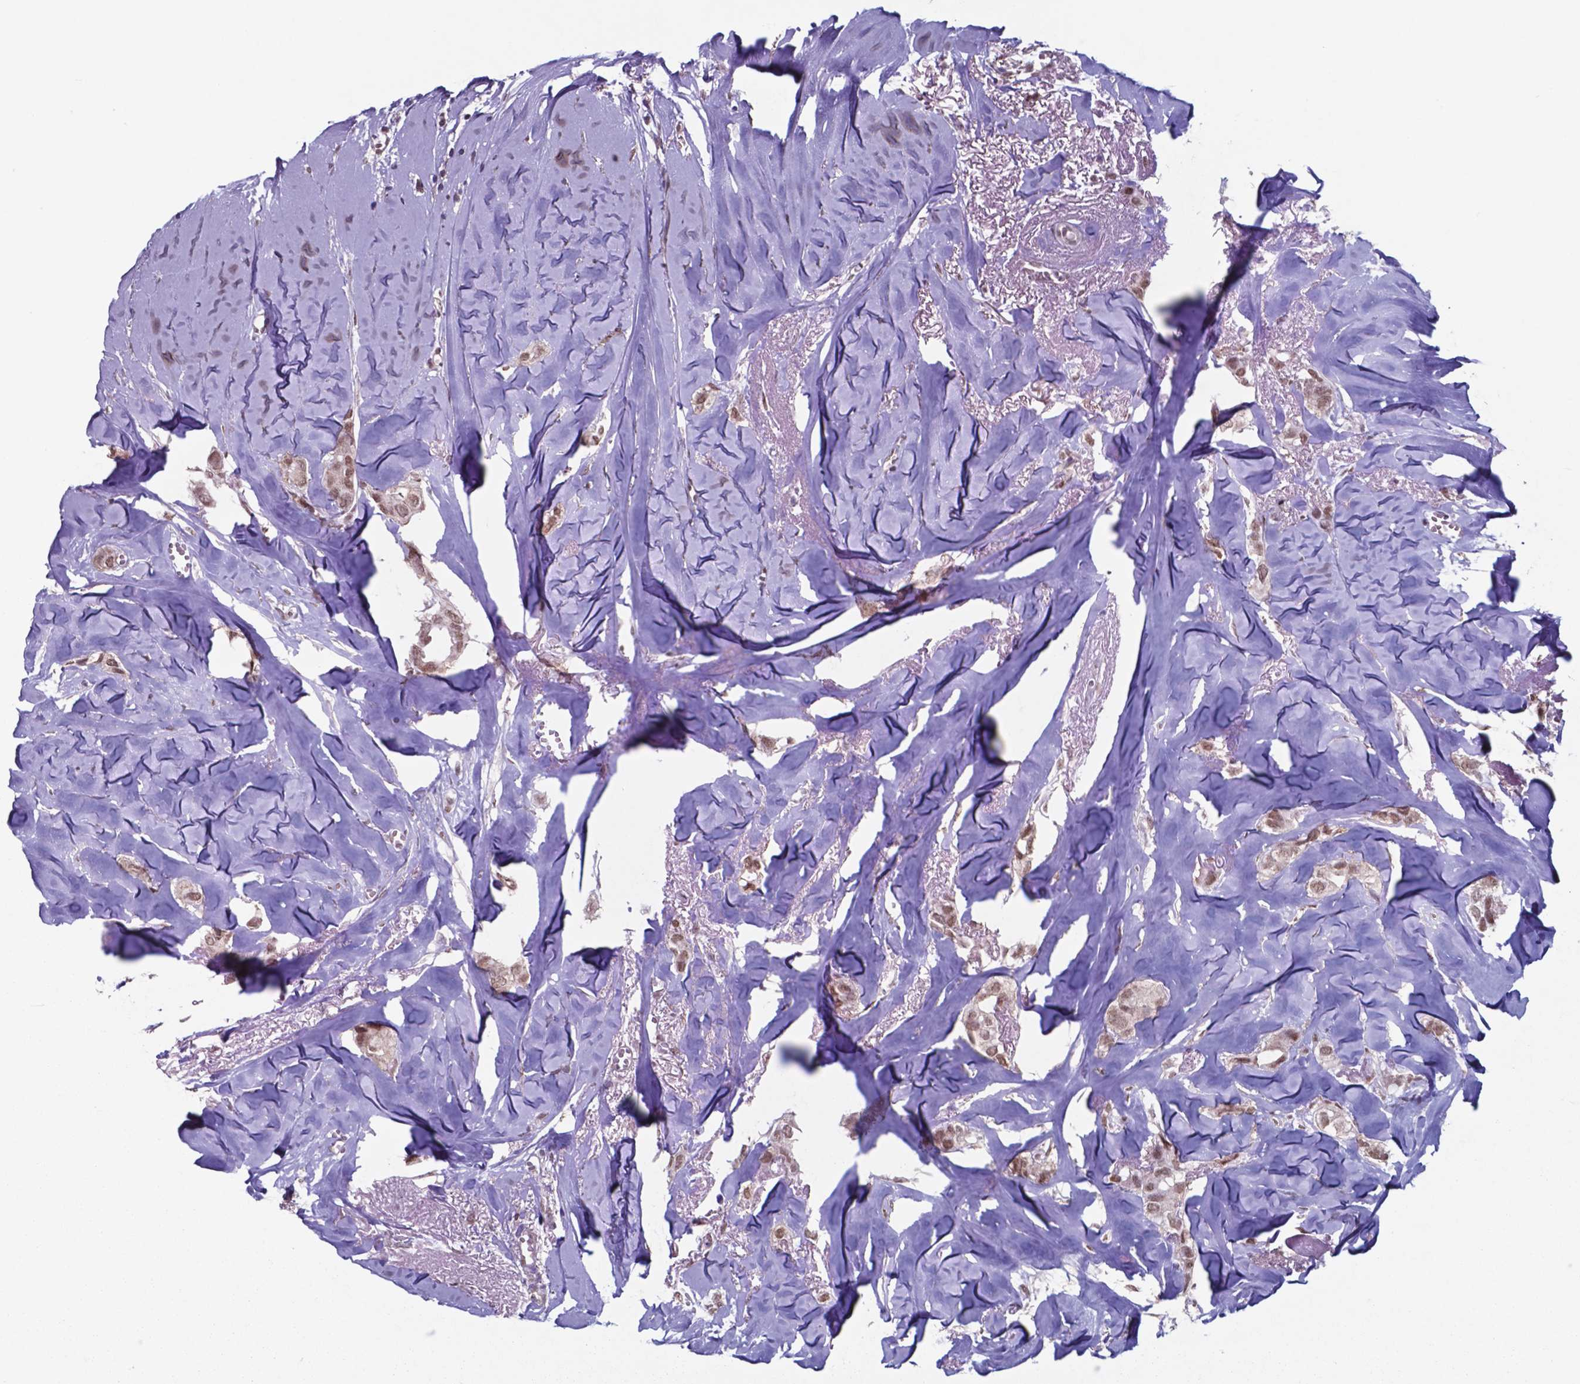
{"staining": {"intensity": "moderate", "quantity": ">75%", "location": "nuclear"}, "tissue": "breast cancer", "cell_type": "Tumor cells", "image_type": "cancer", "snomed": [{"axis": "morphology", "description": "Duct carcinoma"}, {"axis": "topography", "description": "Breast"}], "caption": "The micrograph exhibits a brown stain indicating the presence of a protein in the nuclear of tumor cells in breast cancer (infiltrating ductal carcinoma).", "gene": "UBA1", "patient": {"sex": "female", "age": 85}}